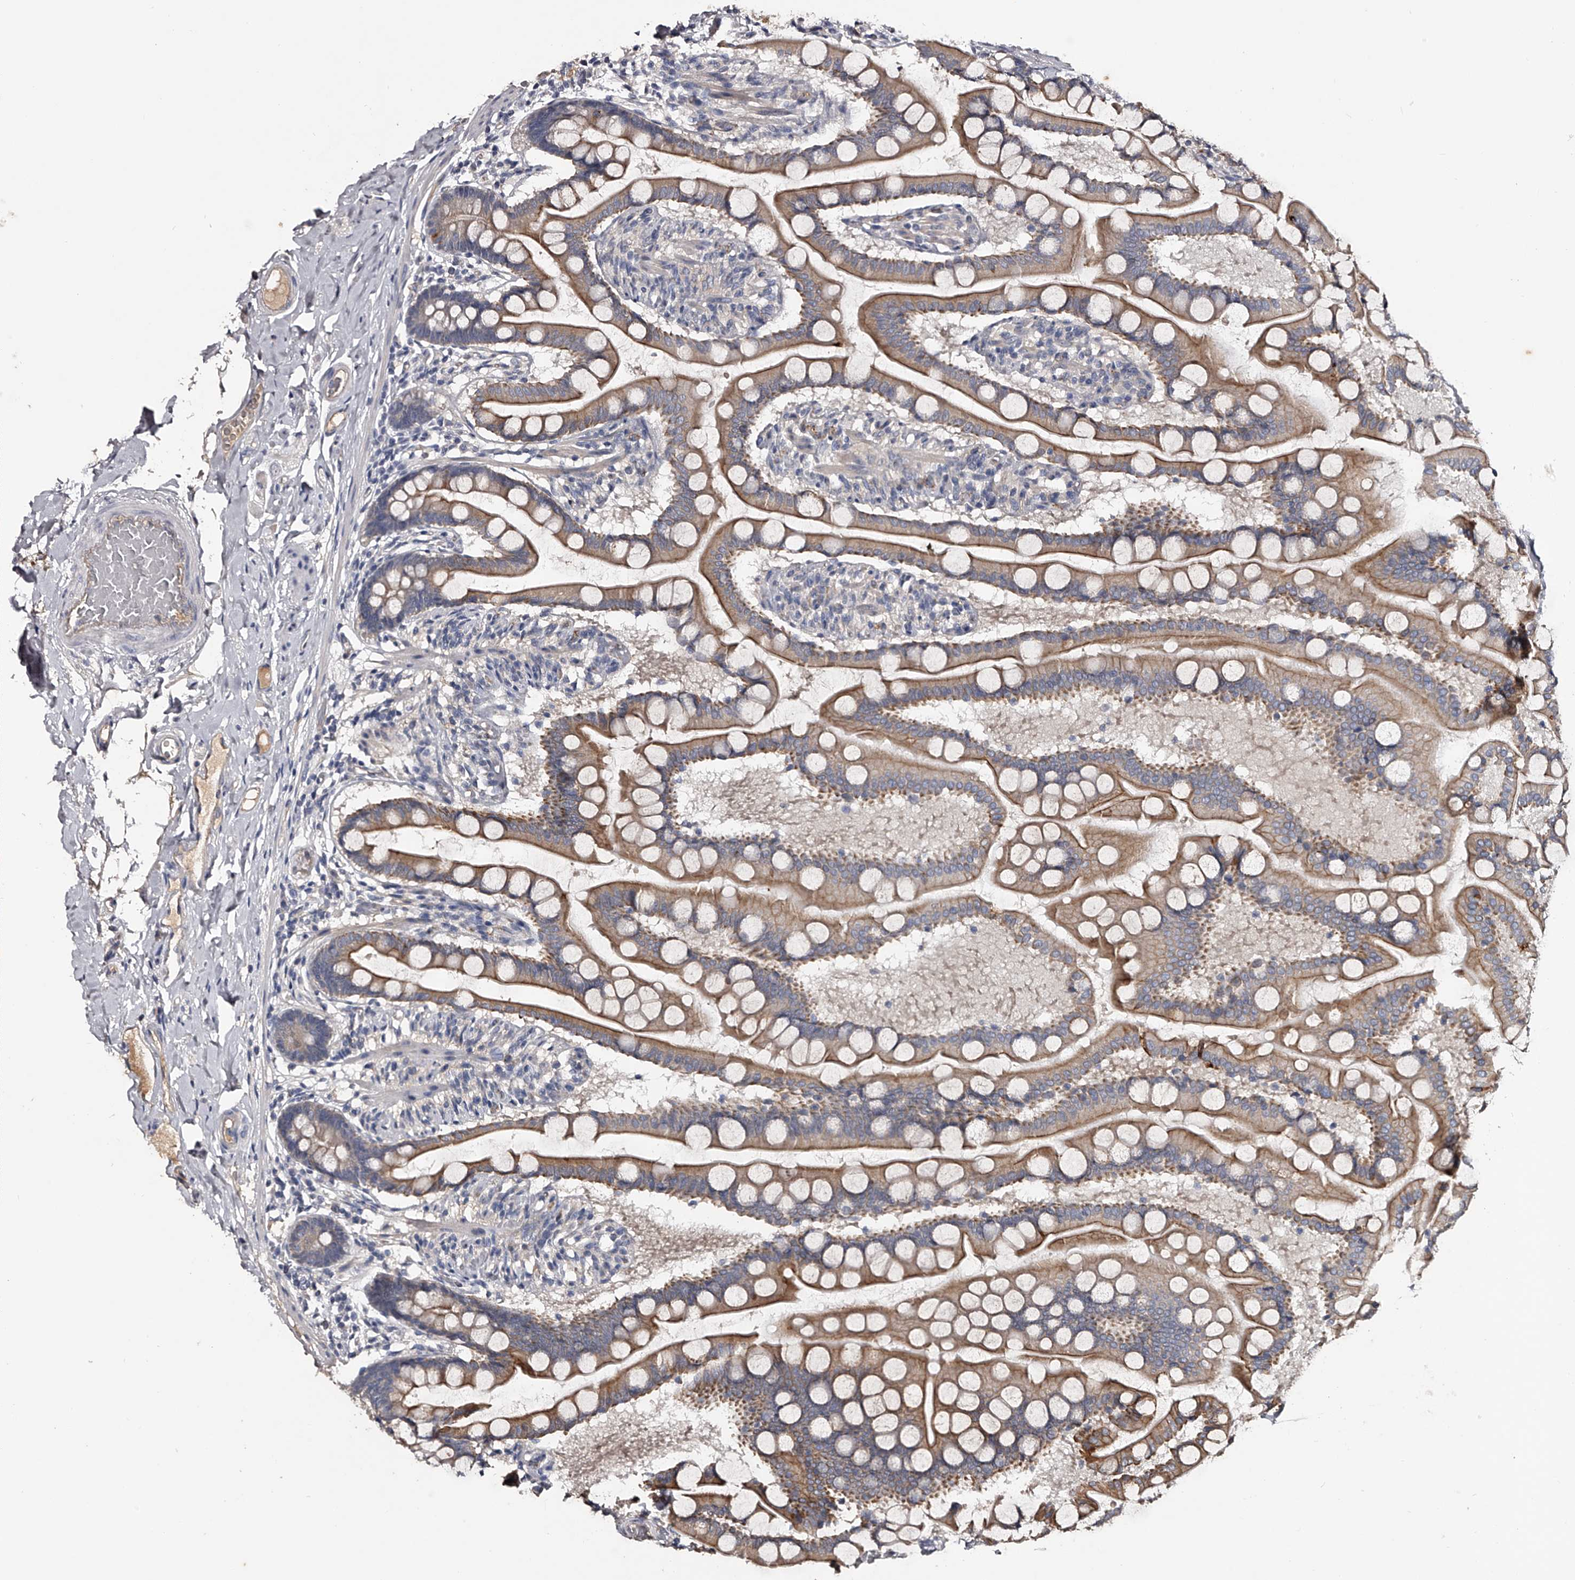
{"staining": {"intensity": "moderate", "quantity": ">75%", "location": "cytoplasmic/membranous"}, "tissue": "small intestine", "cell_type": "Glandular cells", "image_type": "normal", "snomed": [{"axis": "morphology", "description": "Normal tissue, NOS"}, {"axis": "topography", "description": "Small intestine"}], "caption": "Moderate cytoplasmic/membranous staining for a protein is seen in approximately >75% of glandular cells of normal small intestine using immunohistochemistry (IHC).", "gene": "MDN1", "patient": {"sex": "male", "age": 41}}